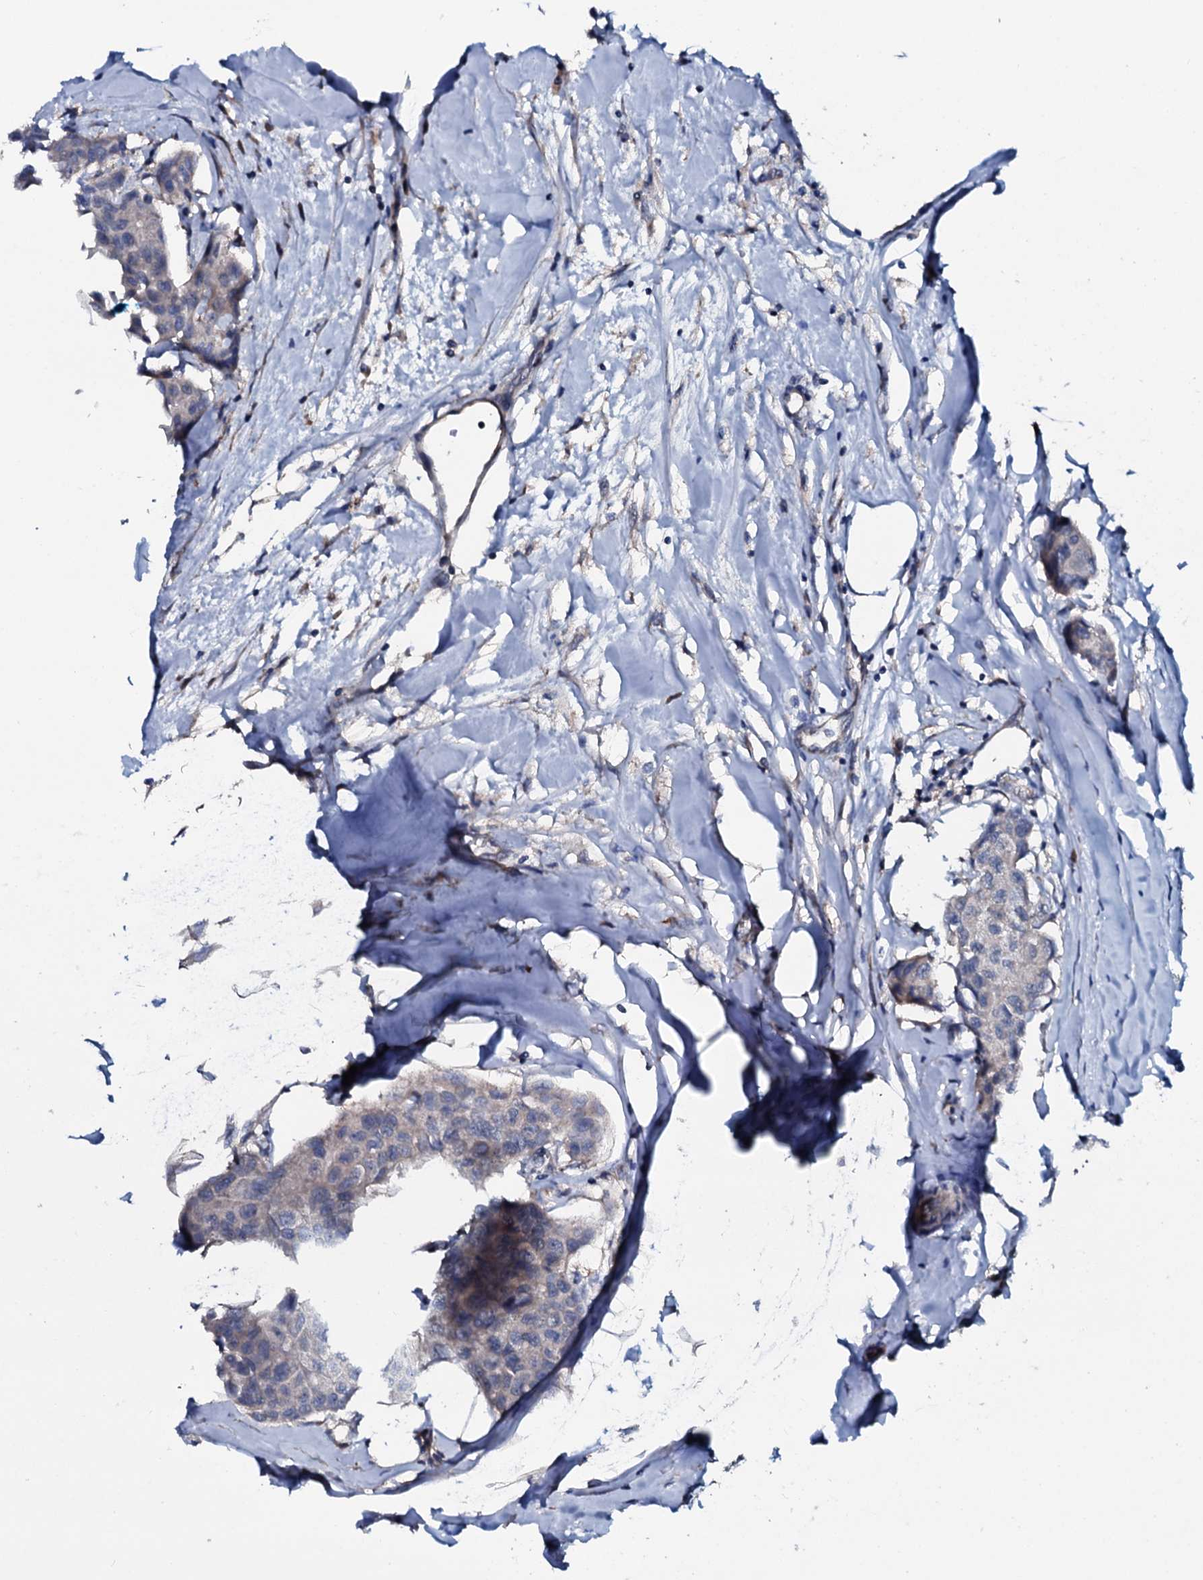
{"staining": {"intensity": "negative", "quantity": "none", "location": "none"}, "tissue": "breast cancer", "cell_type": "Tumor cells", "image_type": "cancer", "snomed": [{"axis": "morphology", "description": "Duct carcinoma"}, {"axis": "topography", "description": "Breast"}], "caption": "Immunohistochemistry (IHC) micrograph of neoplastic tissue: human breast cancer (infiltrating ductal carcinoma) stained with DAB (3,3'-diaminobenzidine) reveals no significant protein positivity in tumor cells. The staining is performed using DAB brown chromogen with nuclei counter-stained in using hematoxylin.", "gene": "IL12B", "patient": {"sex": "female", "age": 80}}